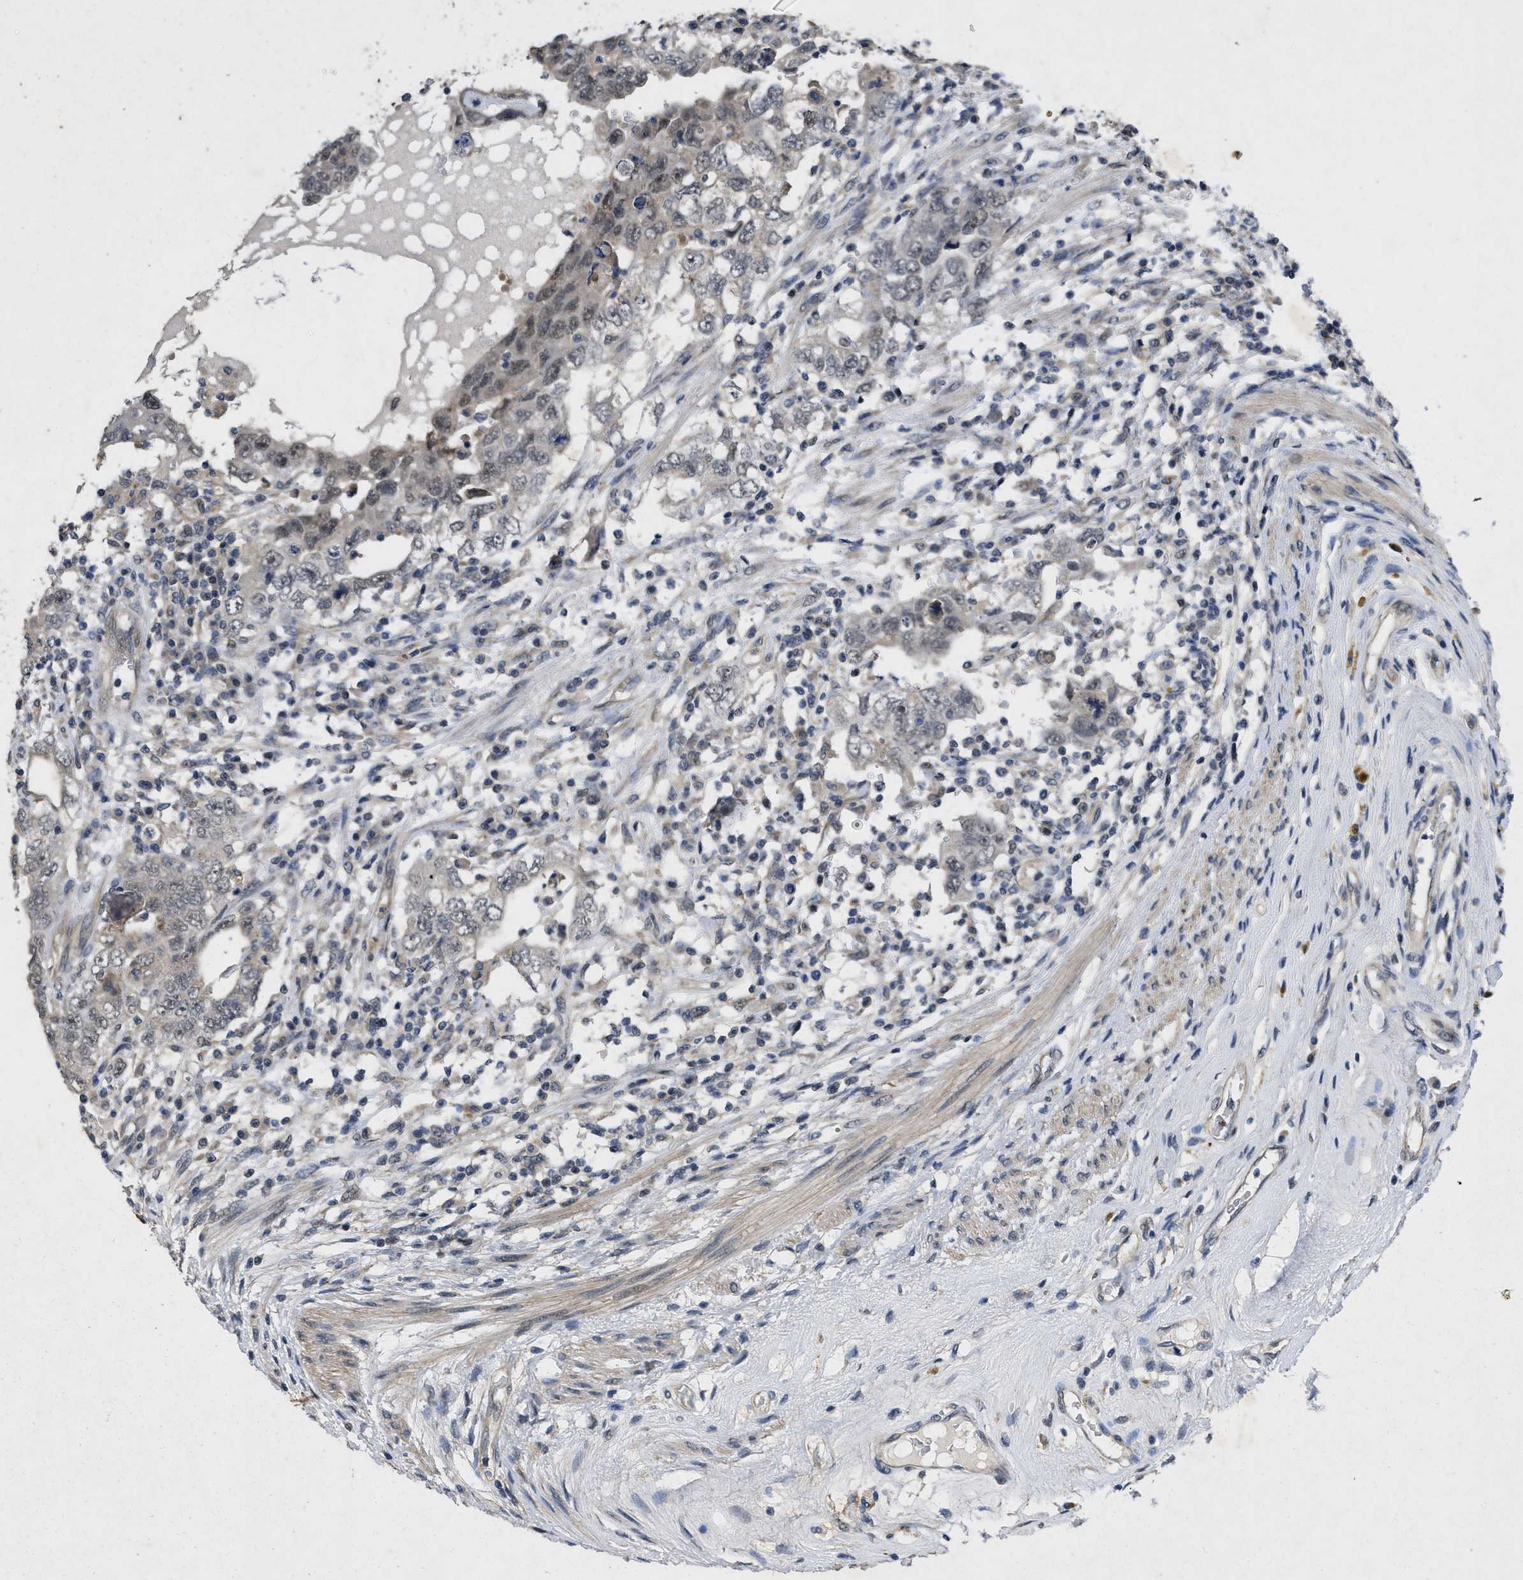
{"staining": {"intensity": "weak", "quantity": ">75%", "location": "cytoplasmic/membranous,nuclear"}, "tissue": "testis cancer", "cell_type": "Tumor cells", "image_type": "cancer", "snomed": [{"axis": "morphology", "description": "Carcinoma, Embryonal, NOS"}, {"axis": "topography", "description": "Testis"}], "caption": "This image shows IHC staining of human testis cancer (embryonal carcinoma), with low weak cytoplasmic/membranous and nuclear positivity in approximately >75% of tumor cells.", "gene": "PAPOLG", "patient": {"sex": "male", "age": 26}}